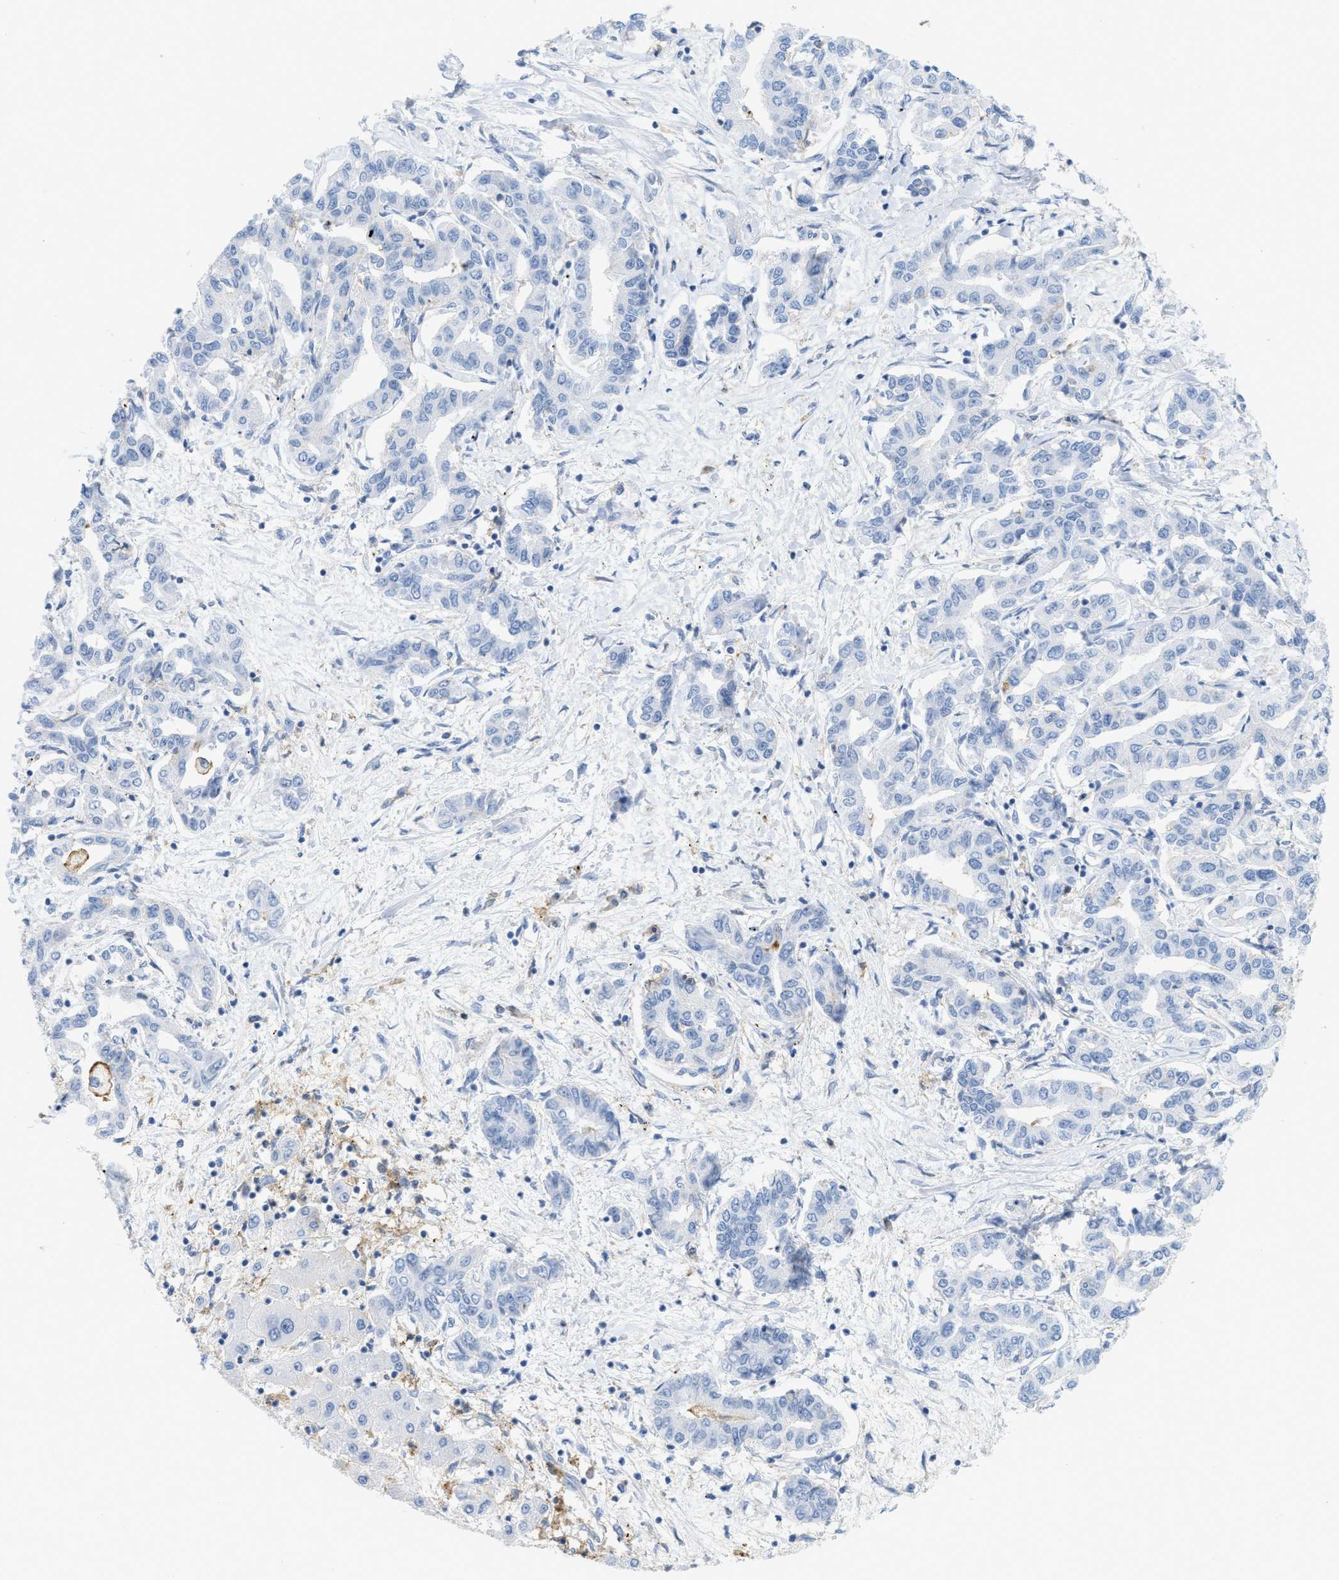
{"staining": {"intensity": "negative", "quantity": "none", "location": "none"}, "tissue": "liver cancer", "cell_type": "Tumor cells", "image_type": "cancer", "snomed": [{"axis": "morphology", "description": "Cholangiocarcinoma"}, {"axis": "topography", "description": "Liver"}], "caption": "IHC of cholangiocarcinoma (liver) shows no staining in tumor cells.", "gene": "SLC3A2", "patient": {"sex": "male", "age": 59}}